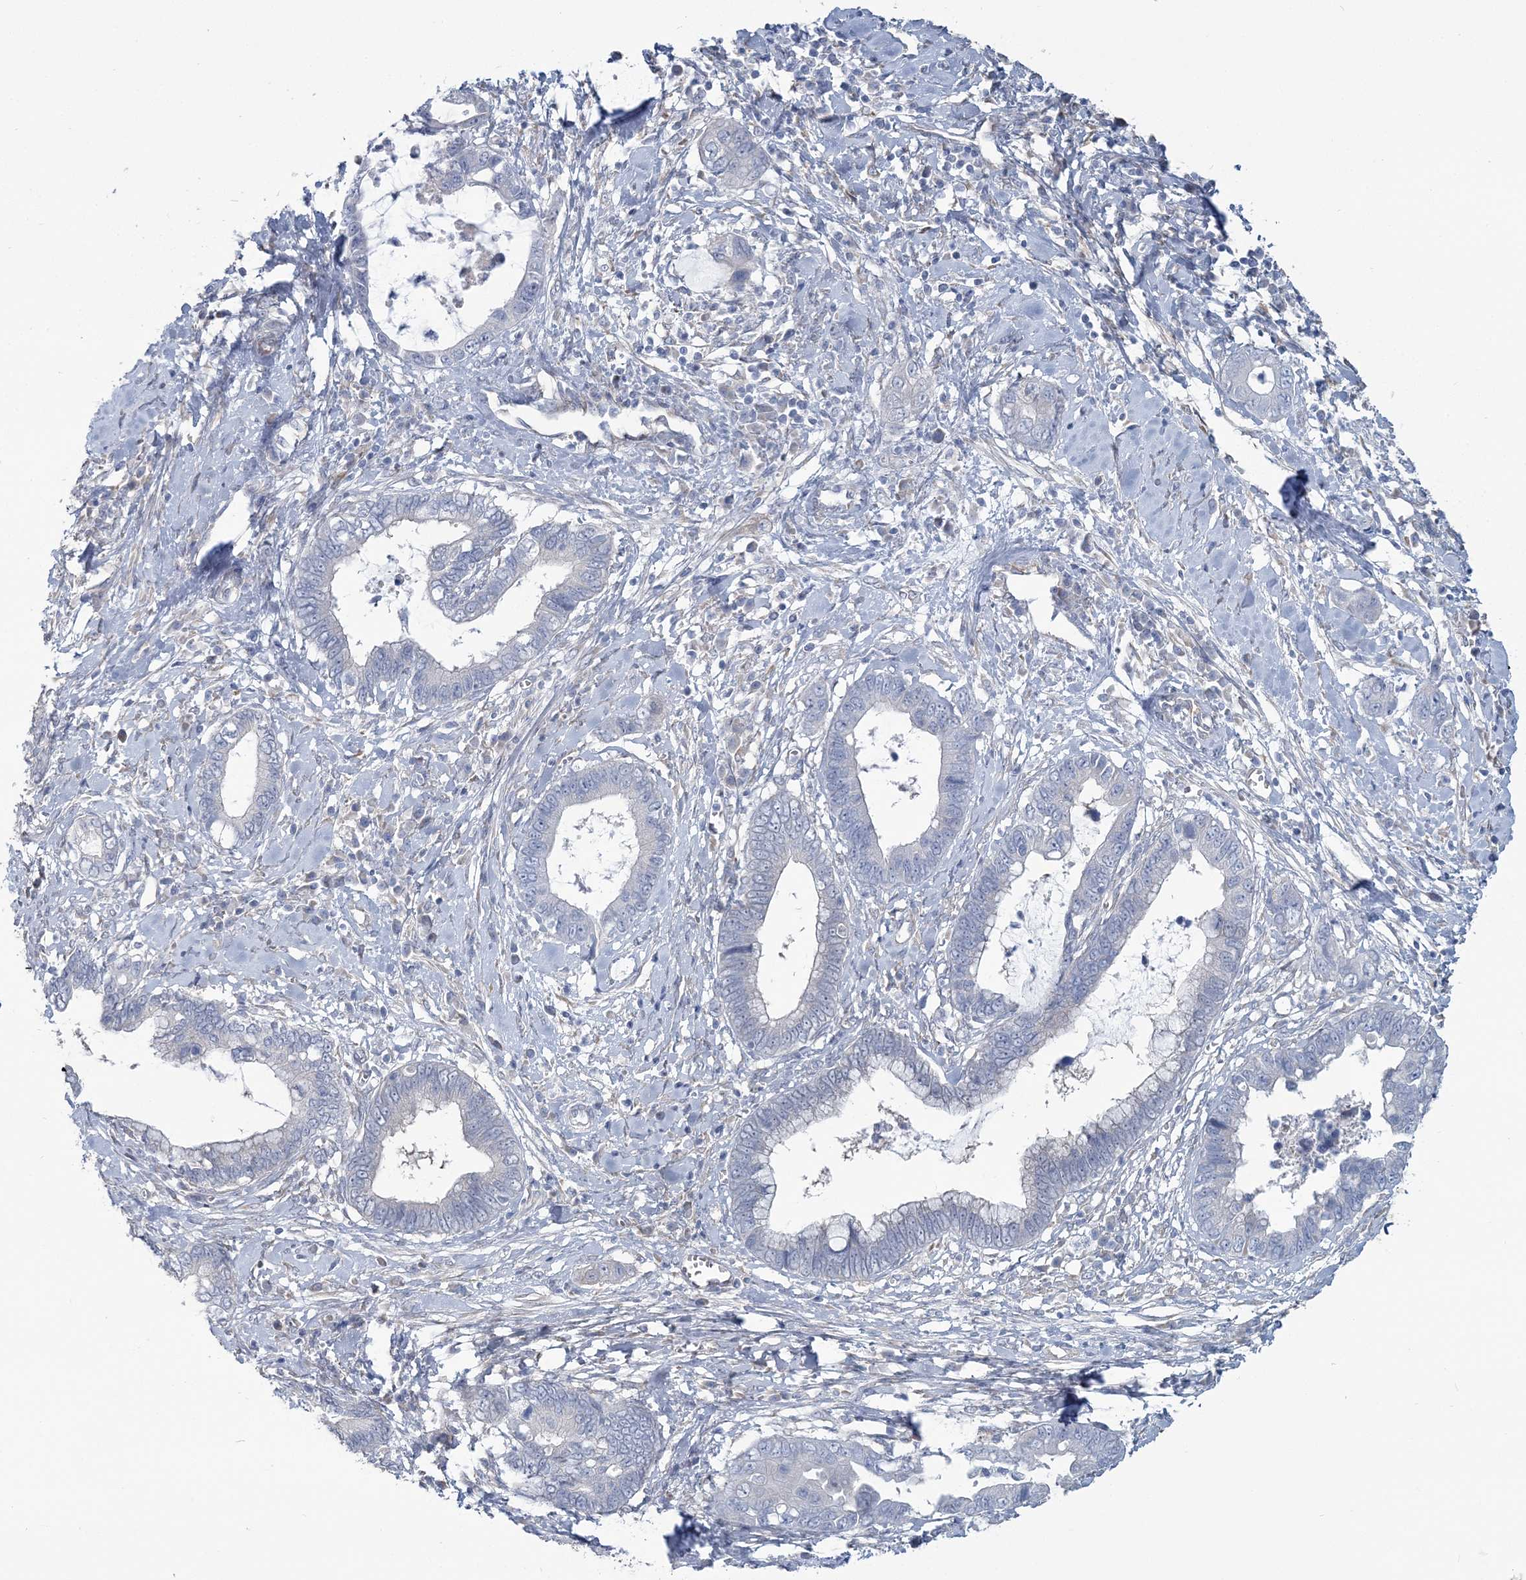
{"staining": {"intensity": "negative", "quantity": "none", "location": "none"}, "tissue": "cervical cancer", "cell_type": "Tumor cells", "image_type": "cancer", "snomed": [{"axis": "morphology", "description": "Adenocarcinoma, NOS"}, {"axis": "topography", "description": "Cervix"}], "caption": "This is an immunohistochemistry (IHC) micrograph of human cervical cancer. There is no expression in tumor cells.", "gene": "CMBL", "patient": {"sex": "female", "age": 44}}